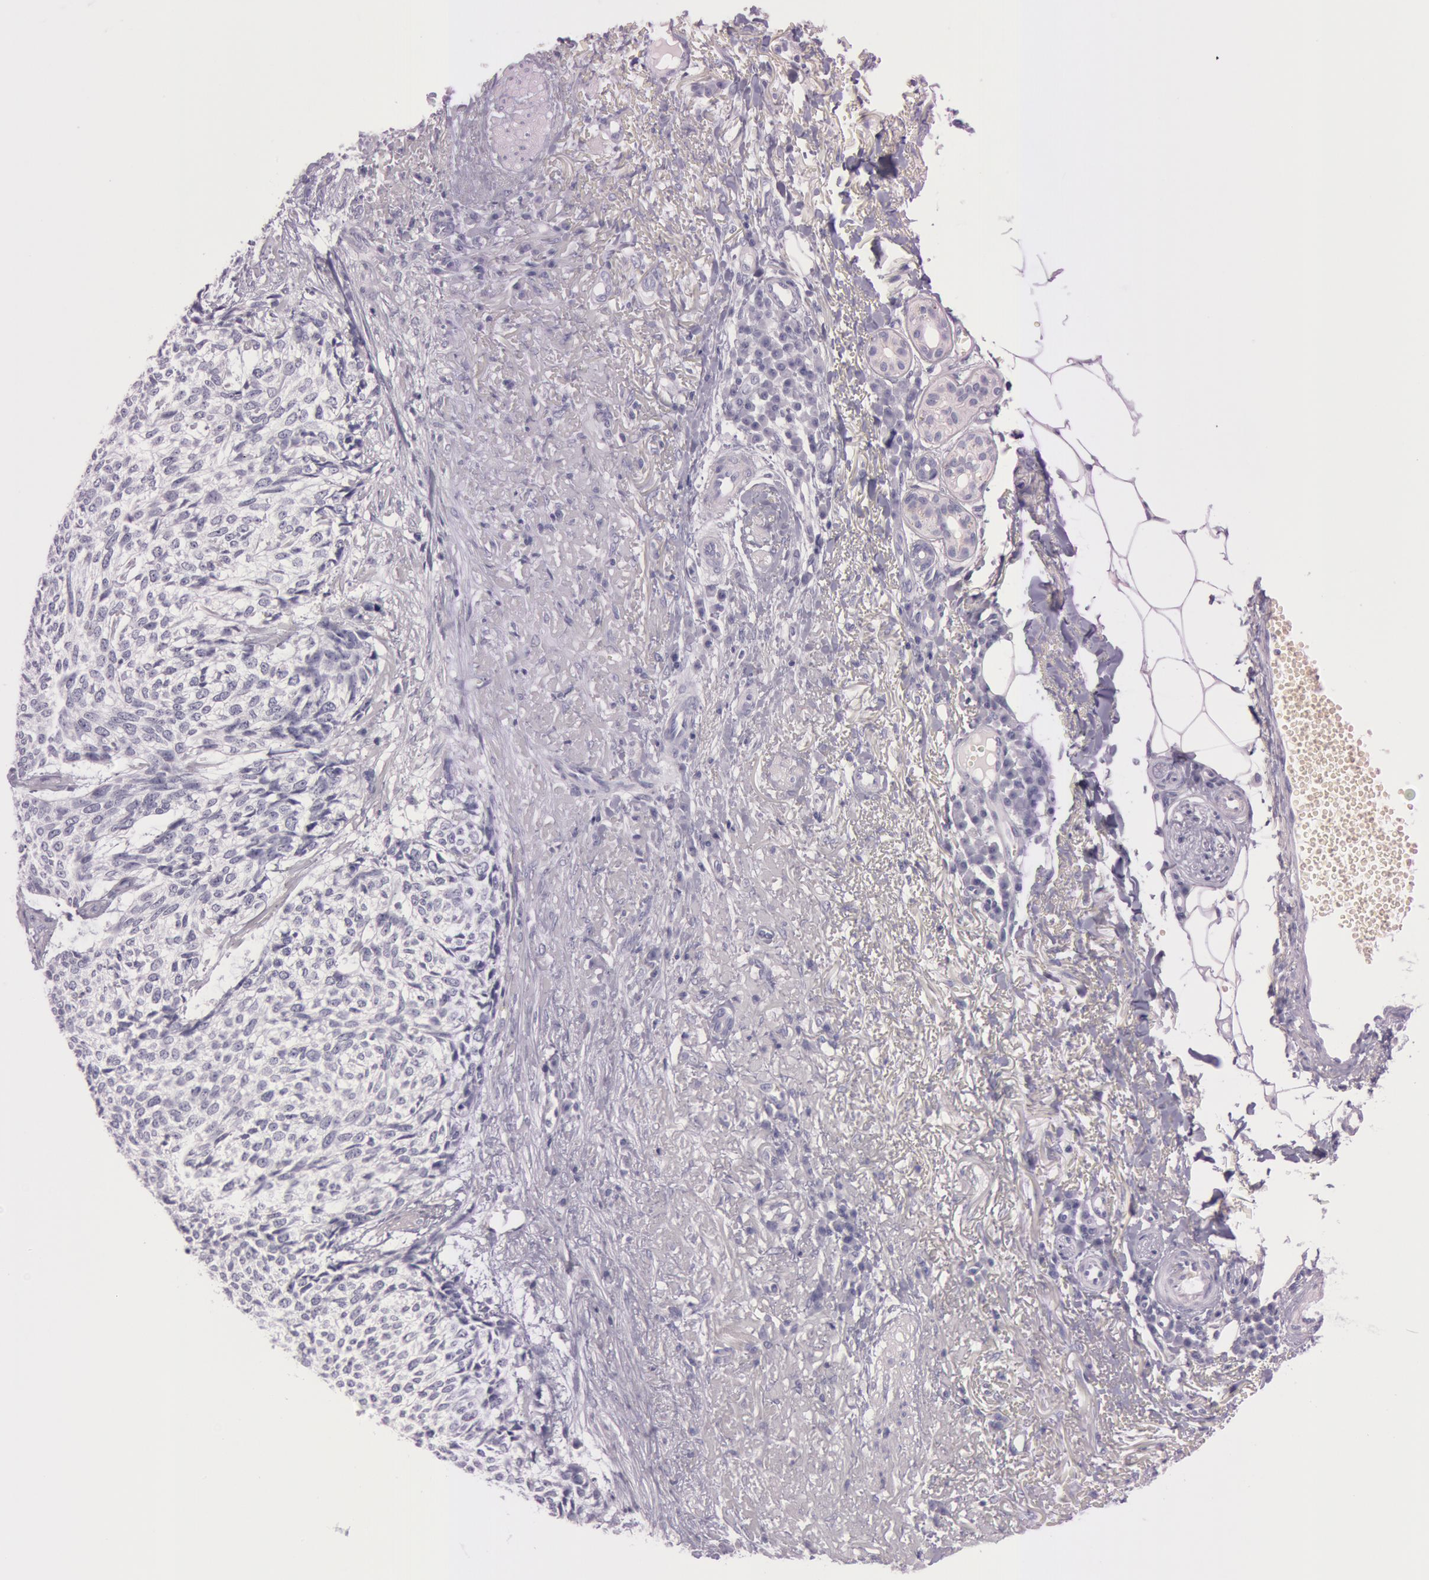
{"staining": {"intensity": "negative", "quantity": "none", "location": "none"}, "tissue": "skin cancer", "cell_type": "Tumor cells", "image_type": "cancer", "snomed": [{"axis": "morphology", "description": "Basal cell carcinoma"}, {"axis": "topography", "description": "Skin"}], "caption": "An IHC photomicrograph of basal cell carcinoma (skin) is shown. There is no staining in tumor cells of basal cell carcinoma (skin).", "gene": "FOLH1", "patient": {"sex": "female", "age": 89}}